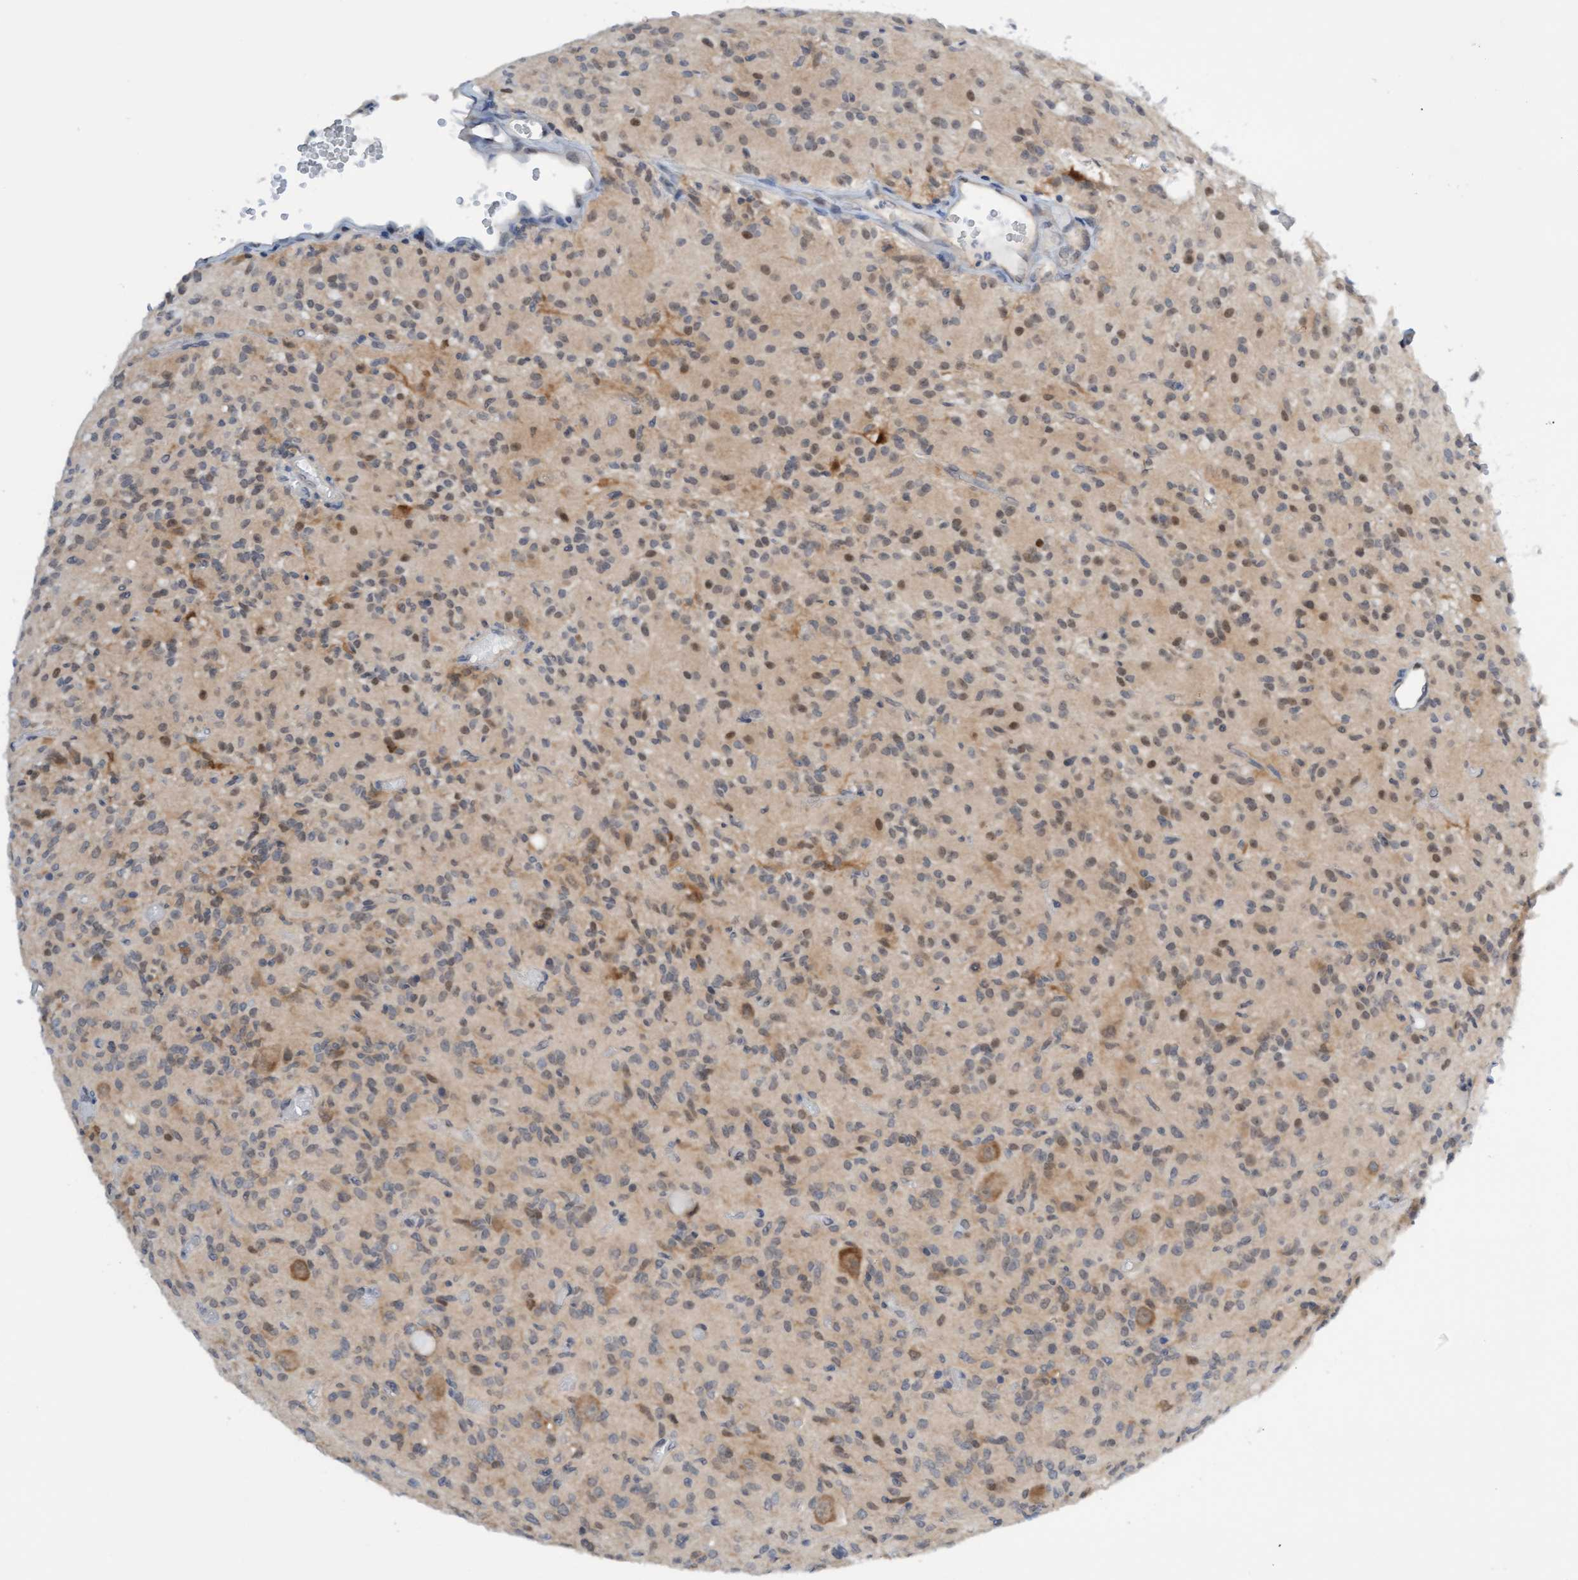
{"staining": {"intensity": "weak", "quantity": "25%-75%", "location": "cytoplasmic/membranous"}, "tissue": "glioma", "cell_type": "Tumor cells", "image_type": "cancer", "snomed": [{"axis": "morphology", "description": "Glioma, malignant, High grade"}, {"axis": "topography", "description": "Brain"}], "caption": "Immunohistochemistry (DAB (3,3'-diaminobenzidine)) staining of malignant glioma (high-grade) reveals weak cytoplasmic/membranous protein expression in about 25%-75% of tumor cells. (DAB (3,3'-diaminobenzidine) = brown stain, brightfield microscopy at high magnification).", "gene": "AMZ2", "patient": {"sex": "female", "age": 59}}